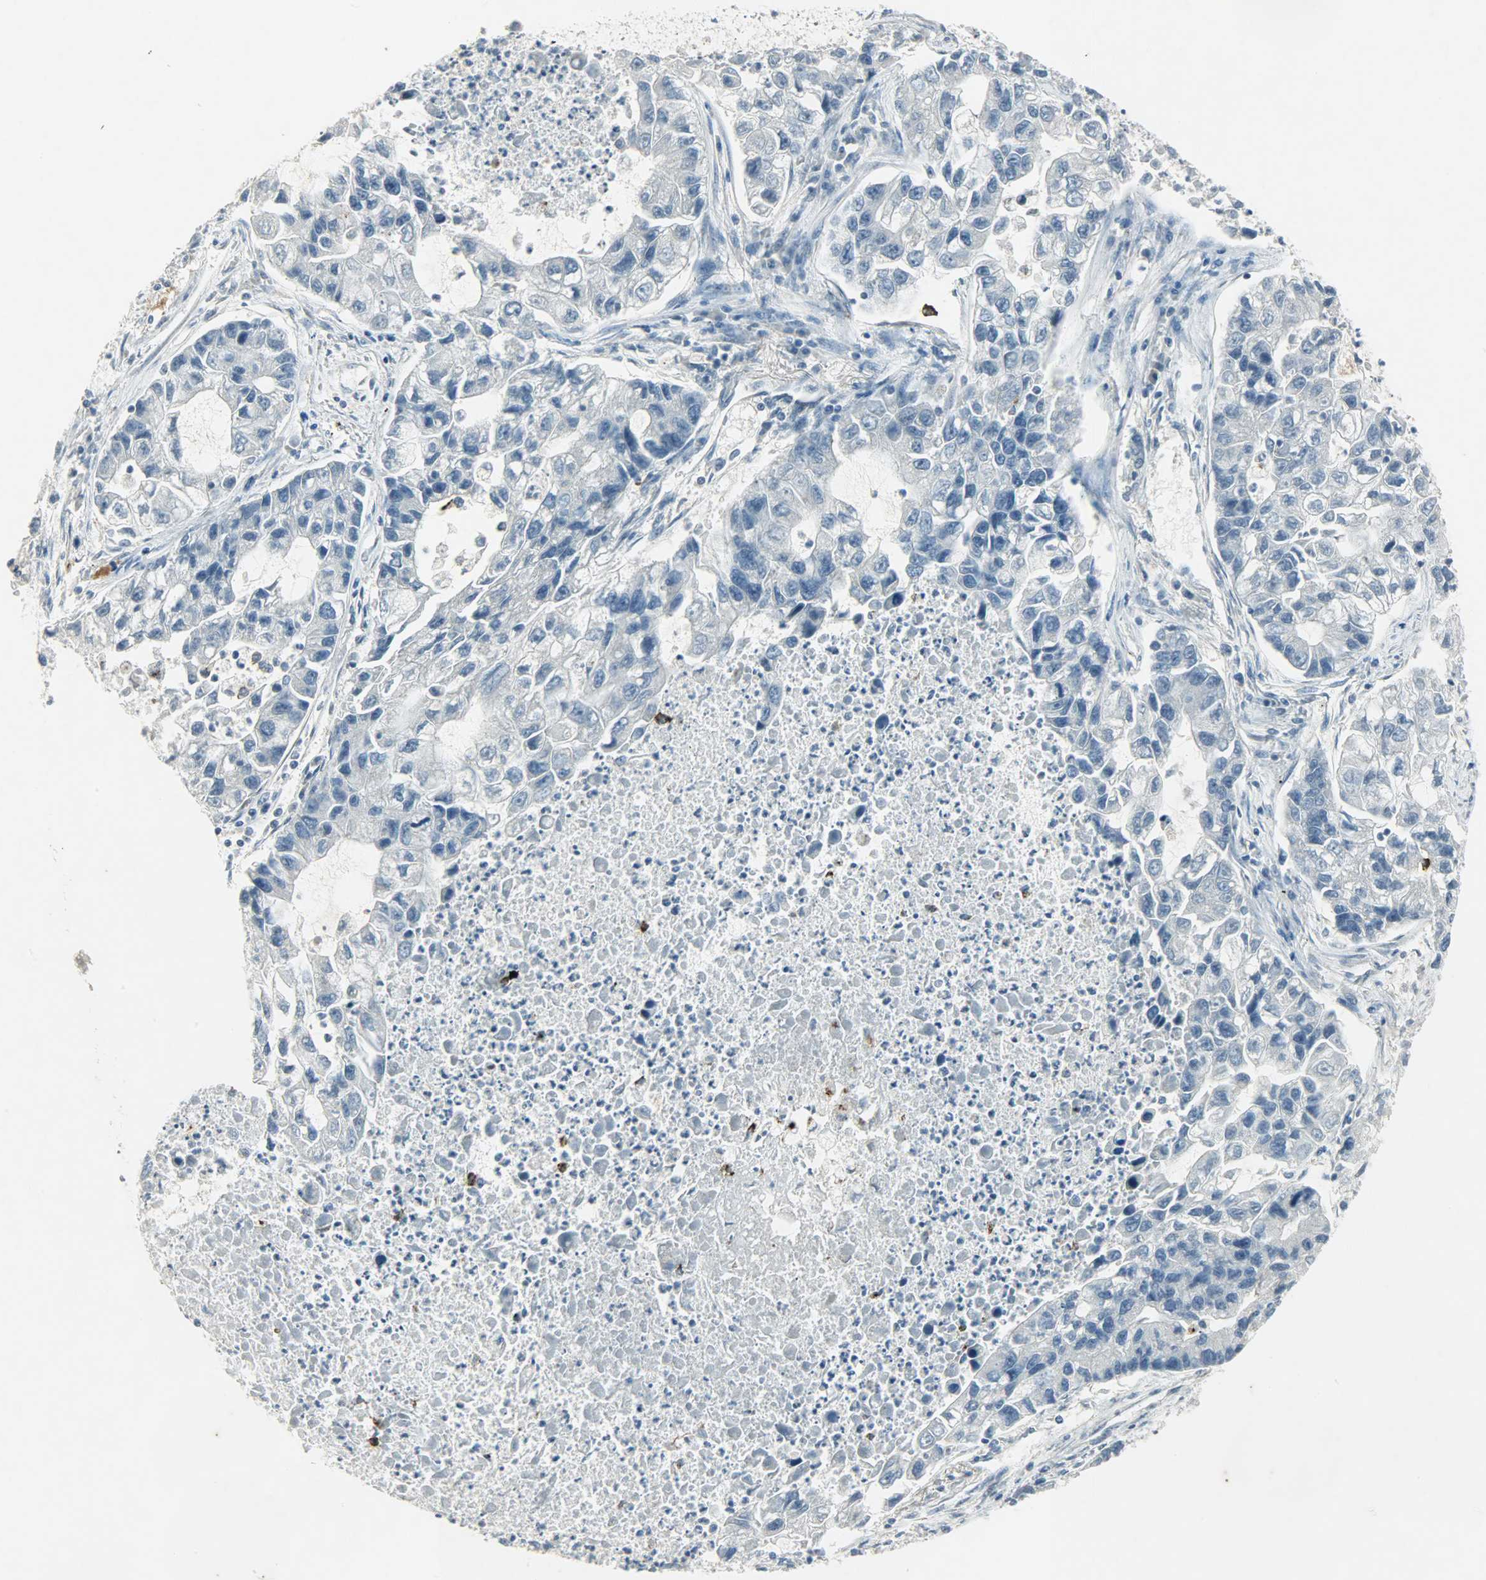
{"staining": {"intensity": "negative", "quantity": "none", "location": "none"}, "tissue": "lung cancer", "cell_type": "Tumor cells", "image_type": "cancer", "snomed": [{"axis": "morphology", "description": "Adenocarcinoma, NOS"}, {"axis": "topography", "description": "Lung"}], "caption": "Histopathology image shows no significant protein staining in tumor cells of lung cancer.", "gene": "AURKB", "patient": {"sex": "female", "age": 51}}